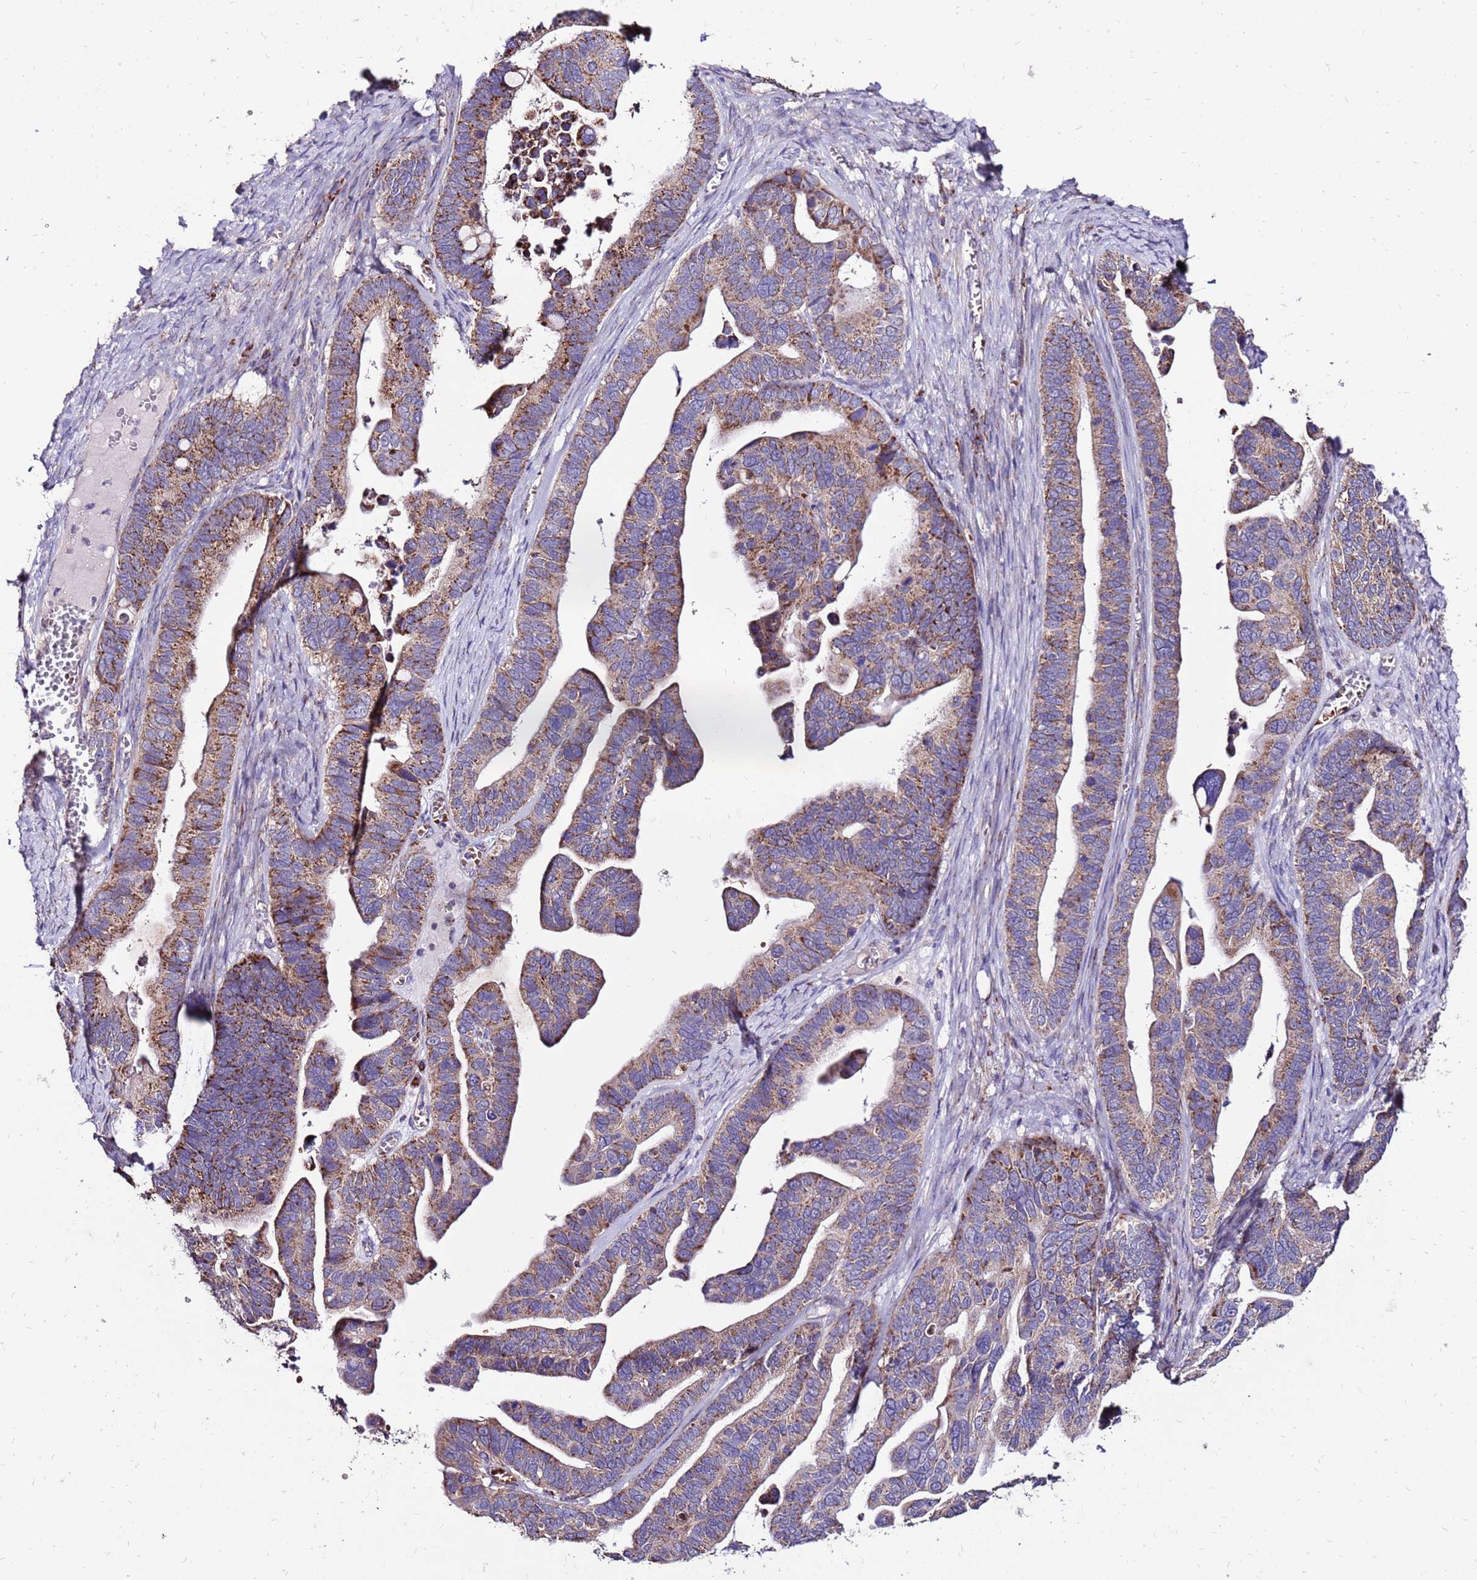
{"staining": {"intensity": "moderate", "quantity": ">75%", "location": "cytoplasmic/membranous"}, "tissue": "ovarian cancer", "cell_type": "Tumor cells", "image_type": "cancer", "snomed": [{"axis": "morphology", "description": "Cystadenocarcinoma, serous, NOS"}, {"axis": "topography", "description": "Ovary"}], "caption": "Tumor cells demonstrate medium levels of moderate cytoplasmic/membranous expression in approximately >75% of cells in human ovarian serous cystadenocarcinoma. The protein is stained brown, and the nuclei are stained in blue (DAB (3,3'-diaminobenzidine) IHC with brightfield microscopy, high magnification).", "gene": "SPSB3", "patient": {"sex": "female", "age": 56}}